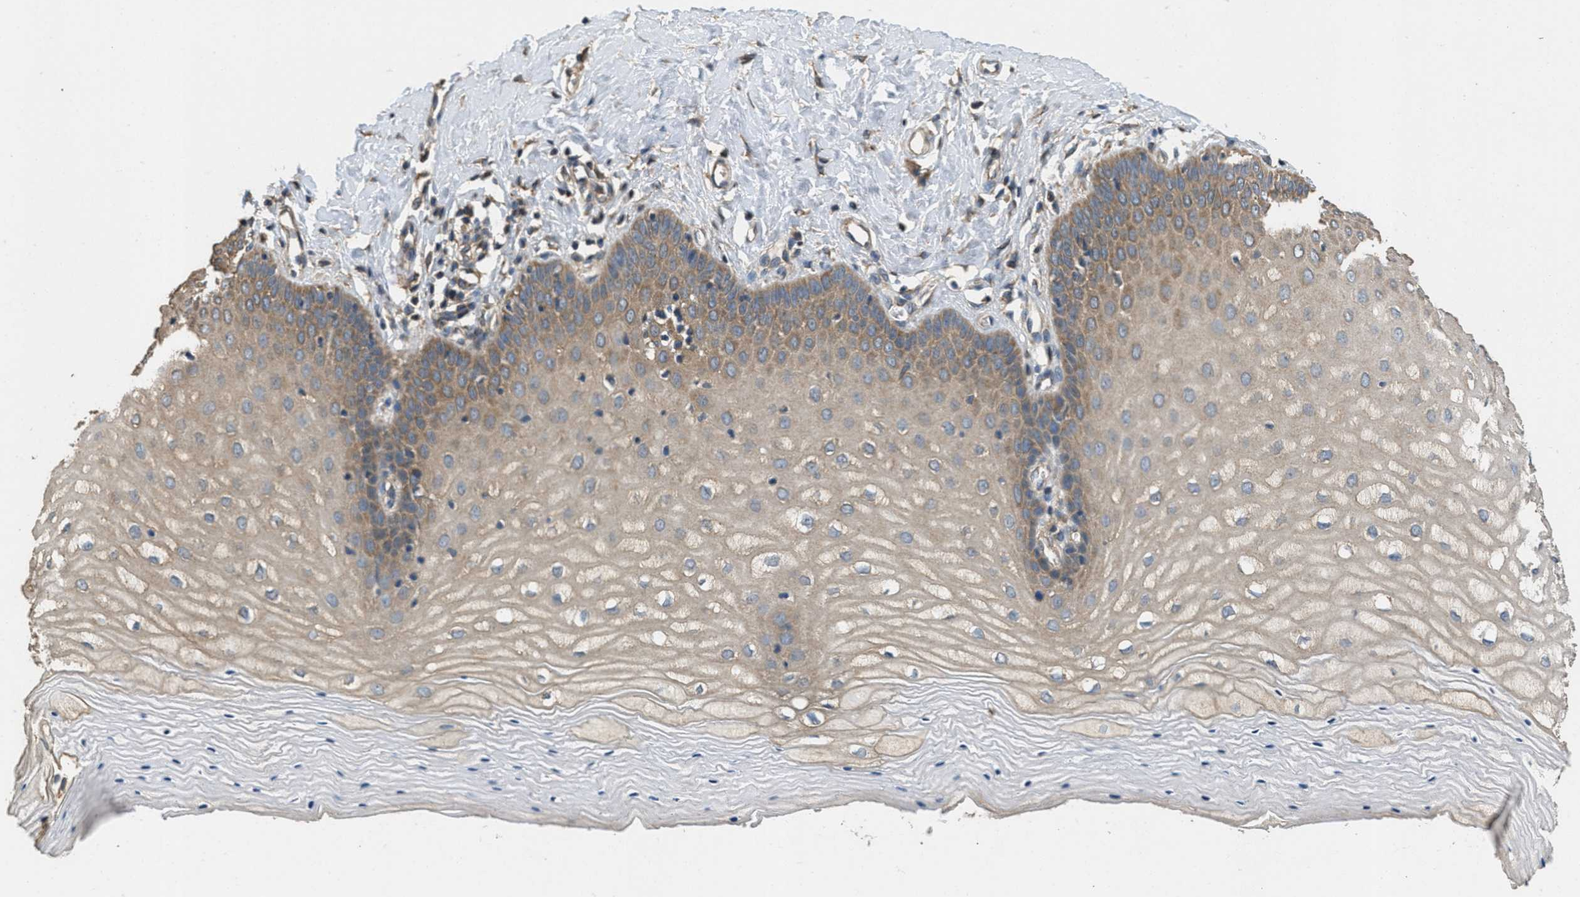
{"staining": {"intensity": "moderate", "quantity": "25%-75%", "location": "cytoplasmic/membranous"}, "tissue": "cervix", "cell_type": "Squamous epithelial cells", "image_type": "normal", "snomed": [{"axis": "morphology", "description": "Normal tissue, NOS"}, {"axis": "topography", "description": "Cervix"}], "caption": "IHC histopathology image of normal cervix: cervix stained using IHC shows medium levels of moderate protein expression localized specifically in the cytoplasmic/membranous of squamous epithelial cells, appearing as a cytoplasmic/membranous brown color.", "gene": "THBS2", "patient": {"sex": "female", "age": 55}}